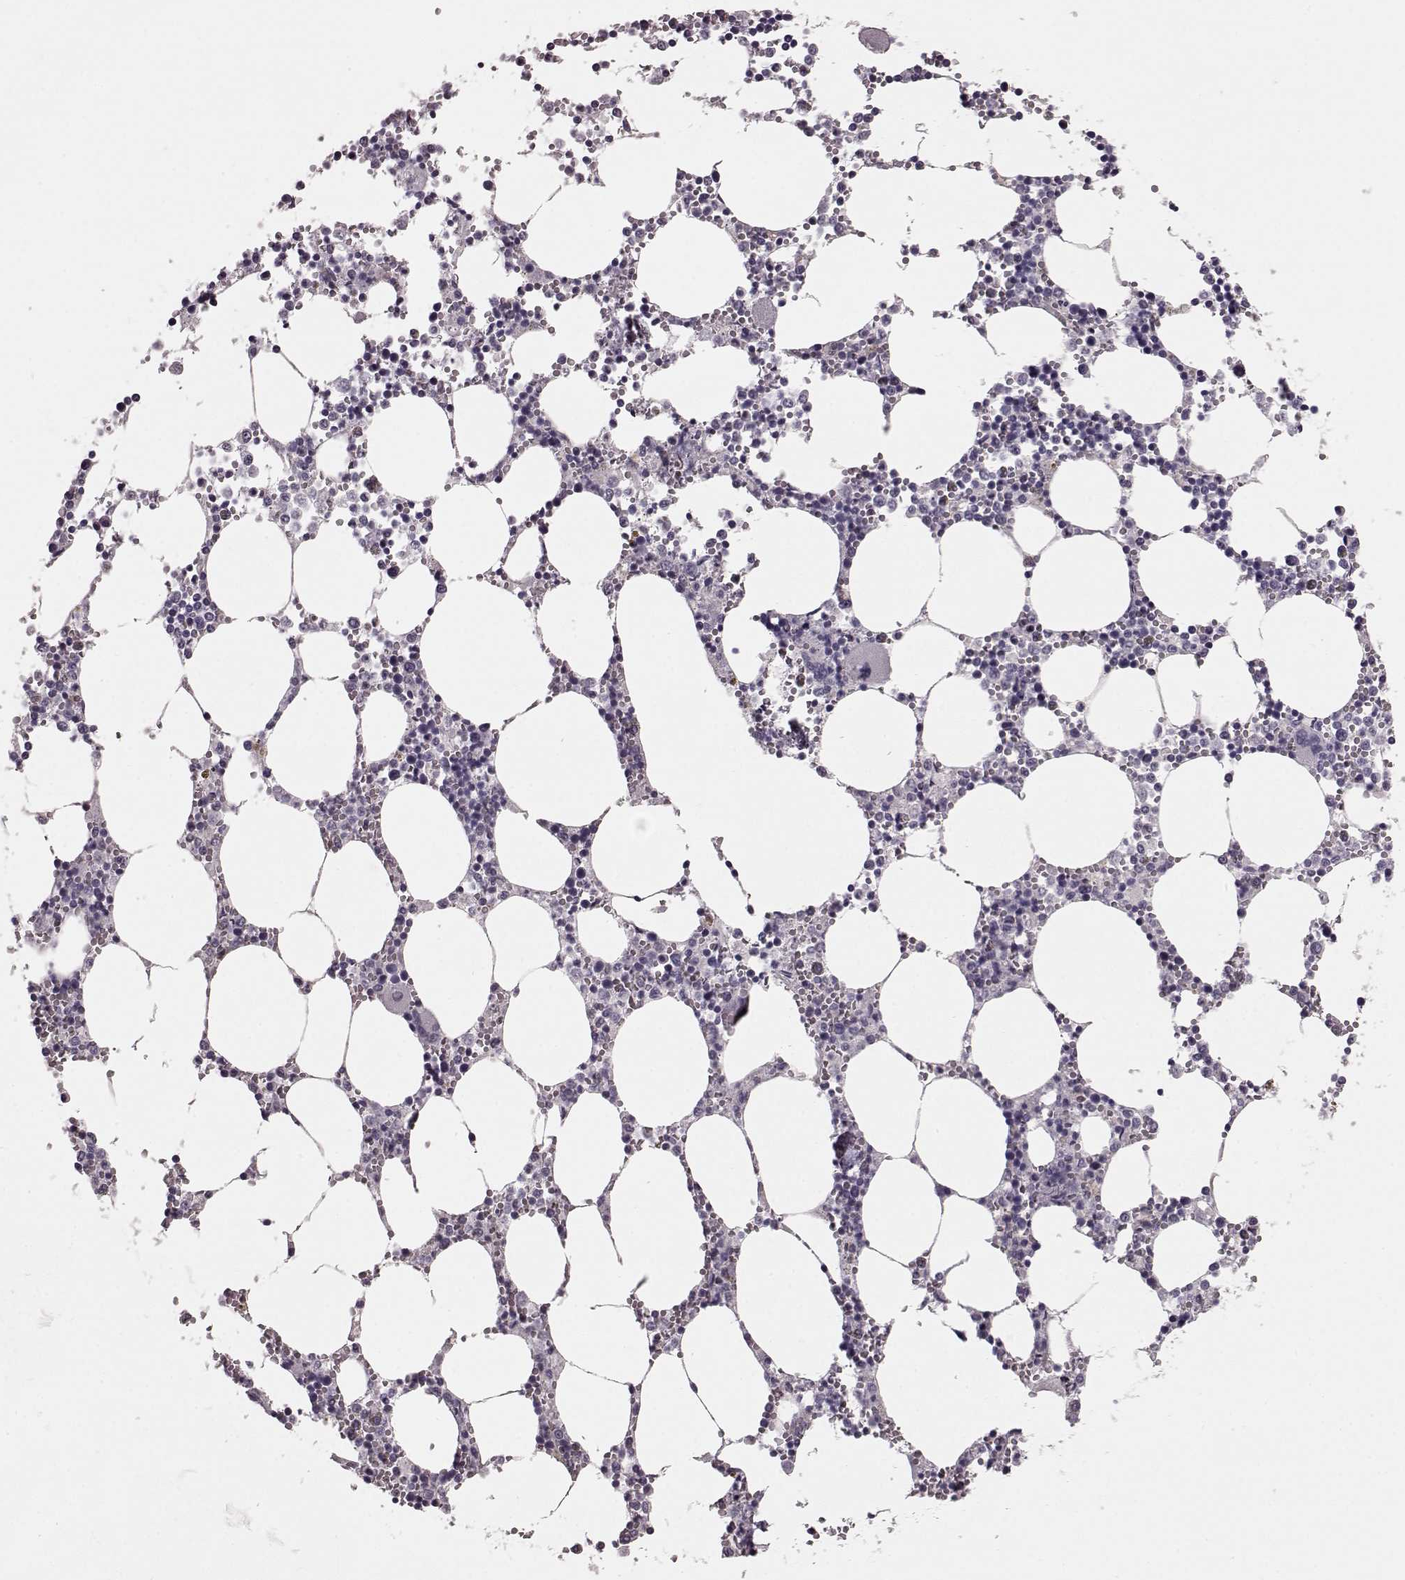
{"staining": {"intensity": "negative", "quantity": "none", "location": "none"}, "tissue": "bone marrow", "cell_type": "Hematopoietic cells", "image_type": "normal", "snomed": [{"axis": "morphology", "description": "Normal tissue, NOS"}, {"axis": "topography", "description": "Bone marrow"}], "caption": "Immunohistochemical staining of normal bone marrow shows no significant expression in hematopoietic cells. (DAB immunohistochemistry (IHC), high magnification).", "gene": "SNTG1", "patient": {"sex": "male", "age": 54}}